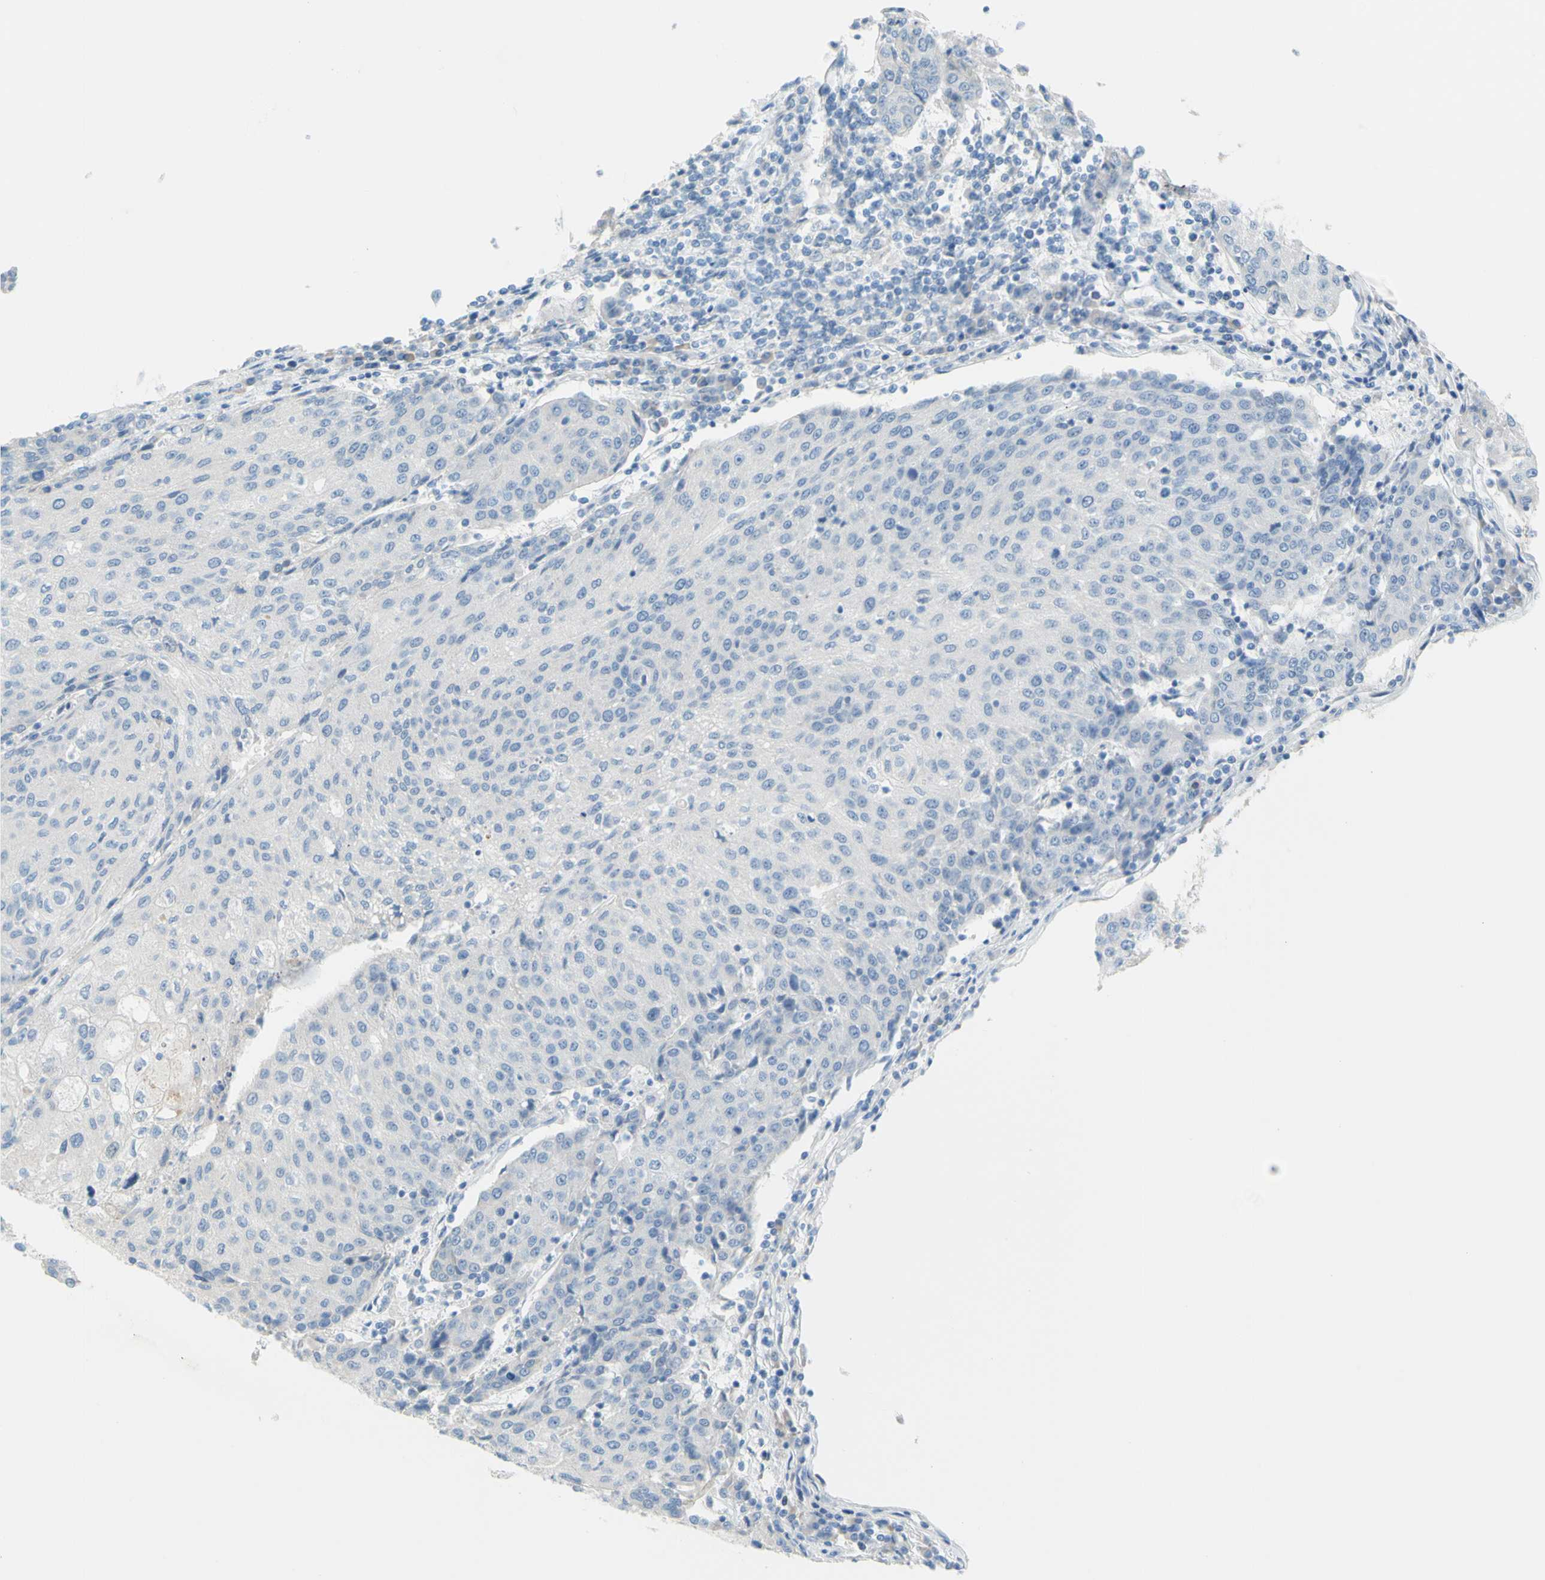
{"staining": {"intensity": "negative", "quantity": "none", "location": "none"}, "tissue": "urothelial cancer", "cell_type": "Tumor cells", "image_type": "cancer", "snomed": [{"axis": "morphology", "description": "Urothelial carcinoma, High grade"}, {"axis": "topography", "description": "Urinary bladder"}], "caption": "This is an IHC photomicrograph of urothelial cancer. There is no staining in tumor cells.", "gene": "SLC1A2", "patient": {"sex": "female", "age": 85}}